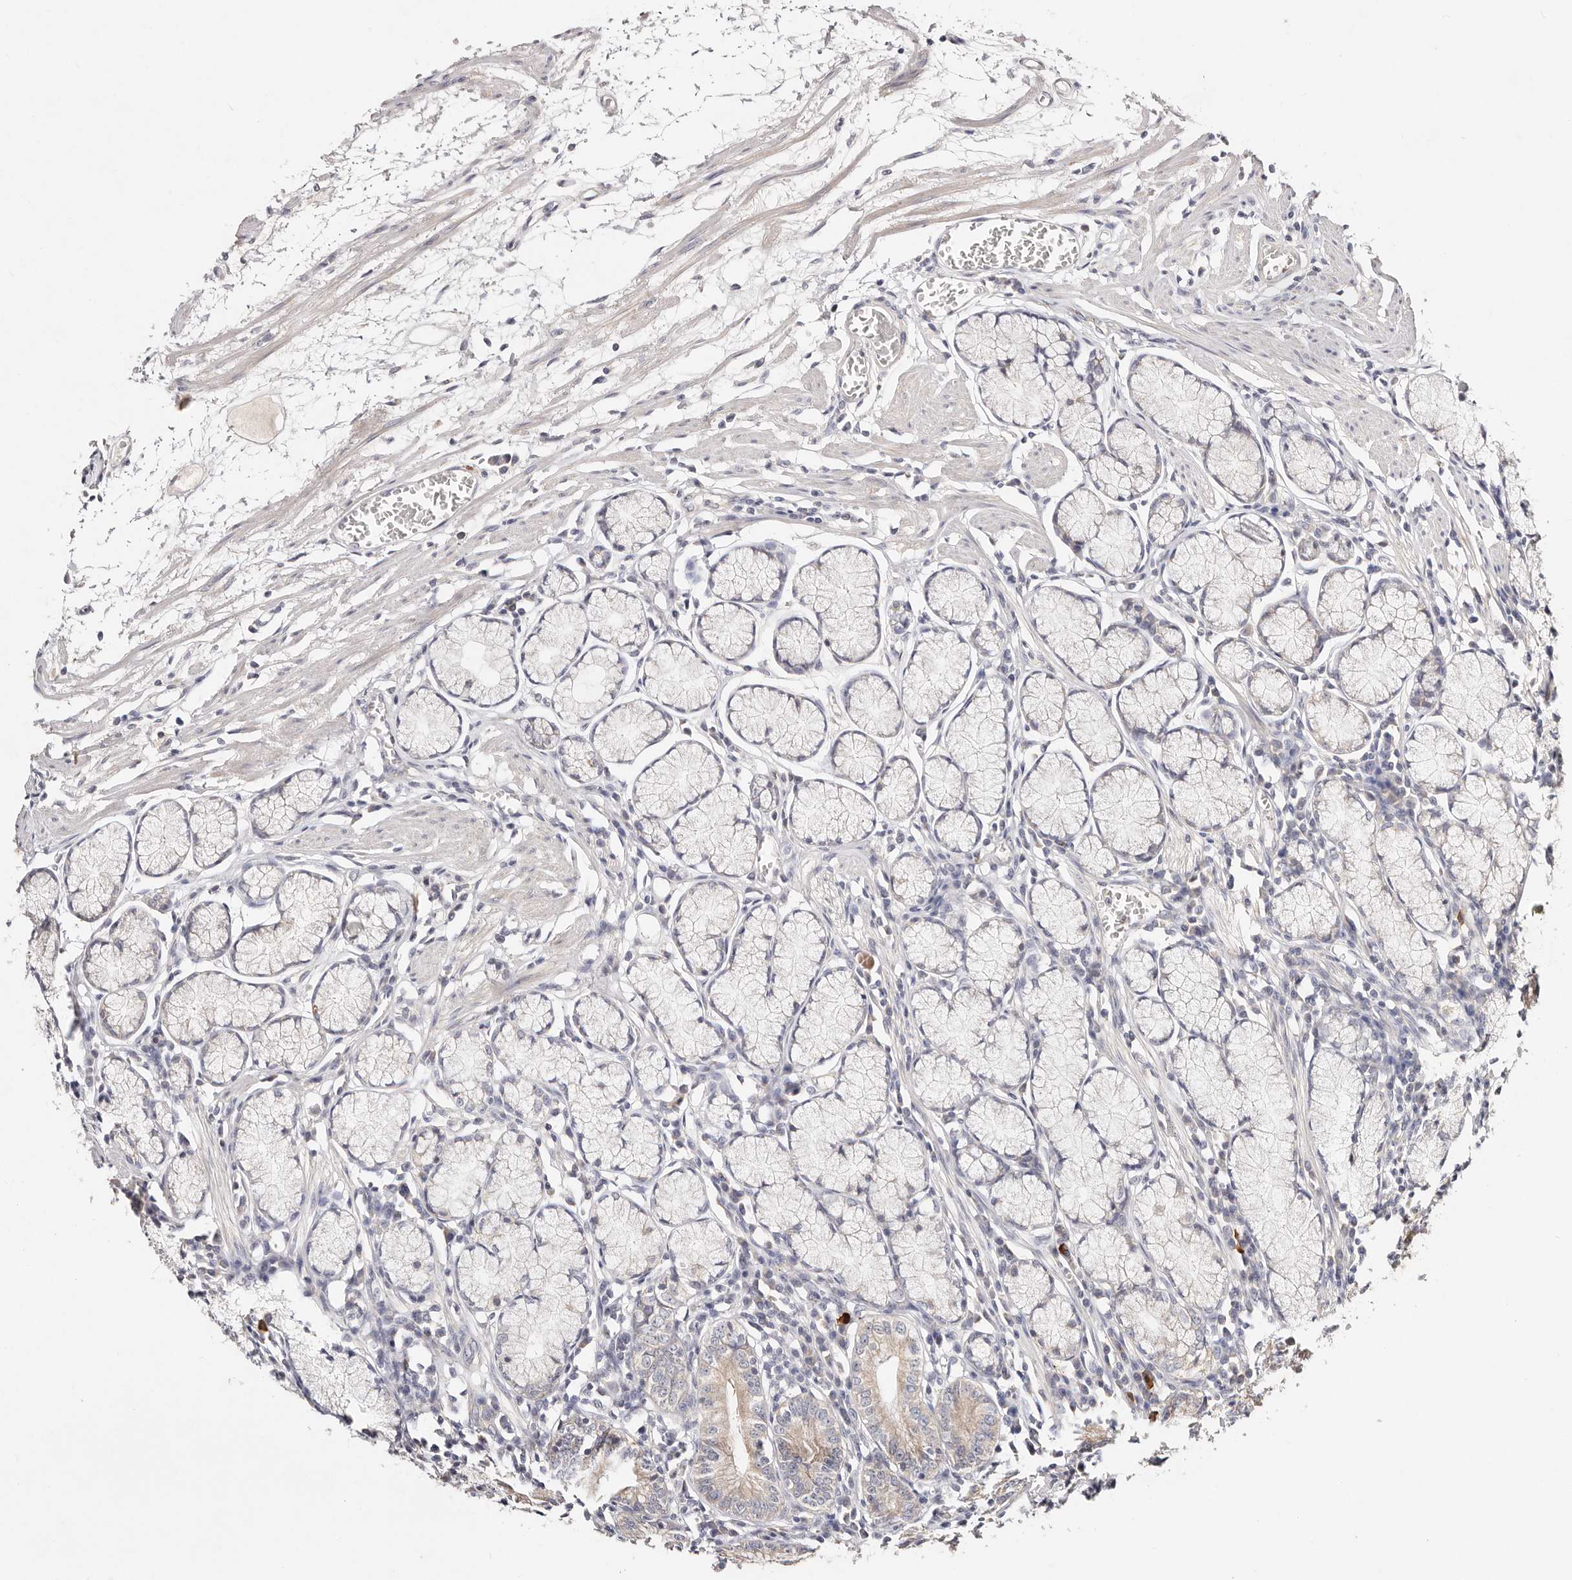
{"staining": {"intensity": "moderate", "quantity": "25%-75%", "location": "cytoplasmic/membranous"}, "tissue": "stomach", "cell_type": "Glandular cells", "image_type": "normal", "snomed": [{"axis": "morphology", "description": "Normal tissue, NOS"}, {"axis": "topography", "description": "Stomach"}], "caption": "Protein staining by immunohistochemistry displays moderate cytoplasmic/membranous positivity in about 25%-75% of glandular cells in normal stomach.", "gene": "VIPAS39", "patient": {"sex": "male", "age": 55}}